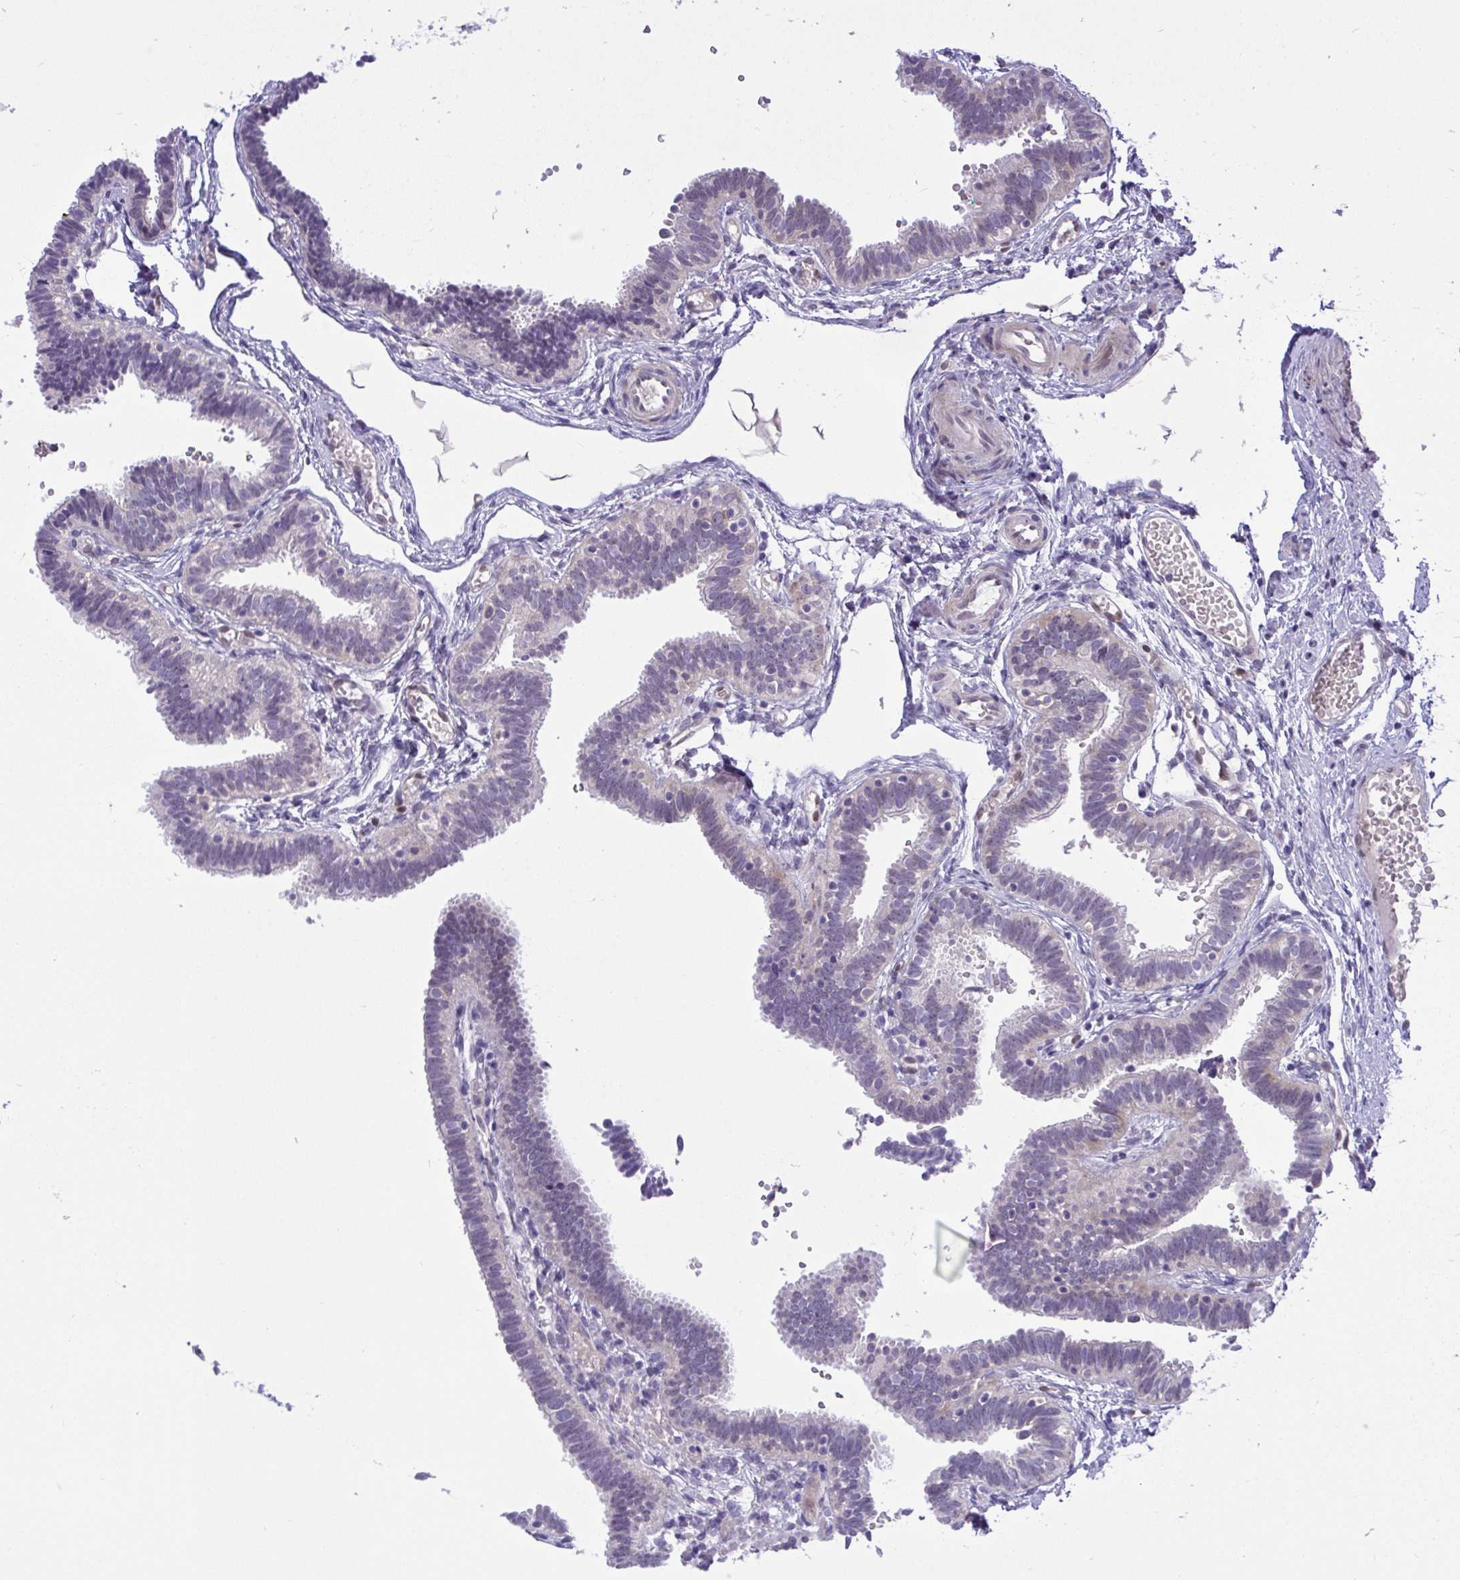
{"staining": {"intensity": "negative", "quantity": "none", "location": "none"}, "tissue": "fallopian tube", "cell_type": "Glandular cells", "image_type": "normal", "snomed": [{"axis": "morphology", "description": "Normal tissue, NOS"}, {"axis": "topography", "description": "Fallopian tube"}], "caption": "IHC of unremarkable human fallopian tube demonstrates no positivity in glandular cells. The staining is performed using DAB (3,3'-diaminobenzidine) brown chromogen with nuclei counter-stained in using hematoxylin.", "gene": "HMBOX1", "patient": {"sex": "female", "age": 37}}